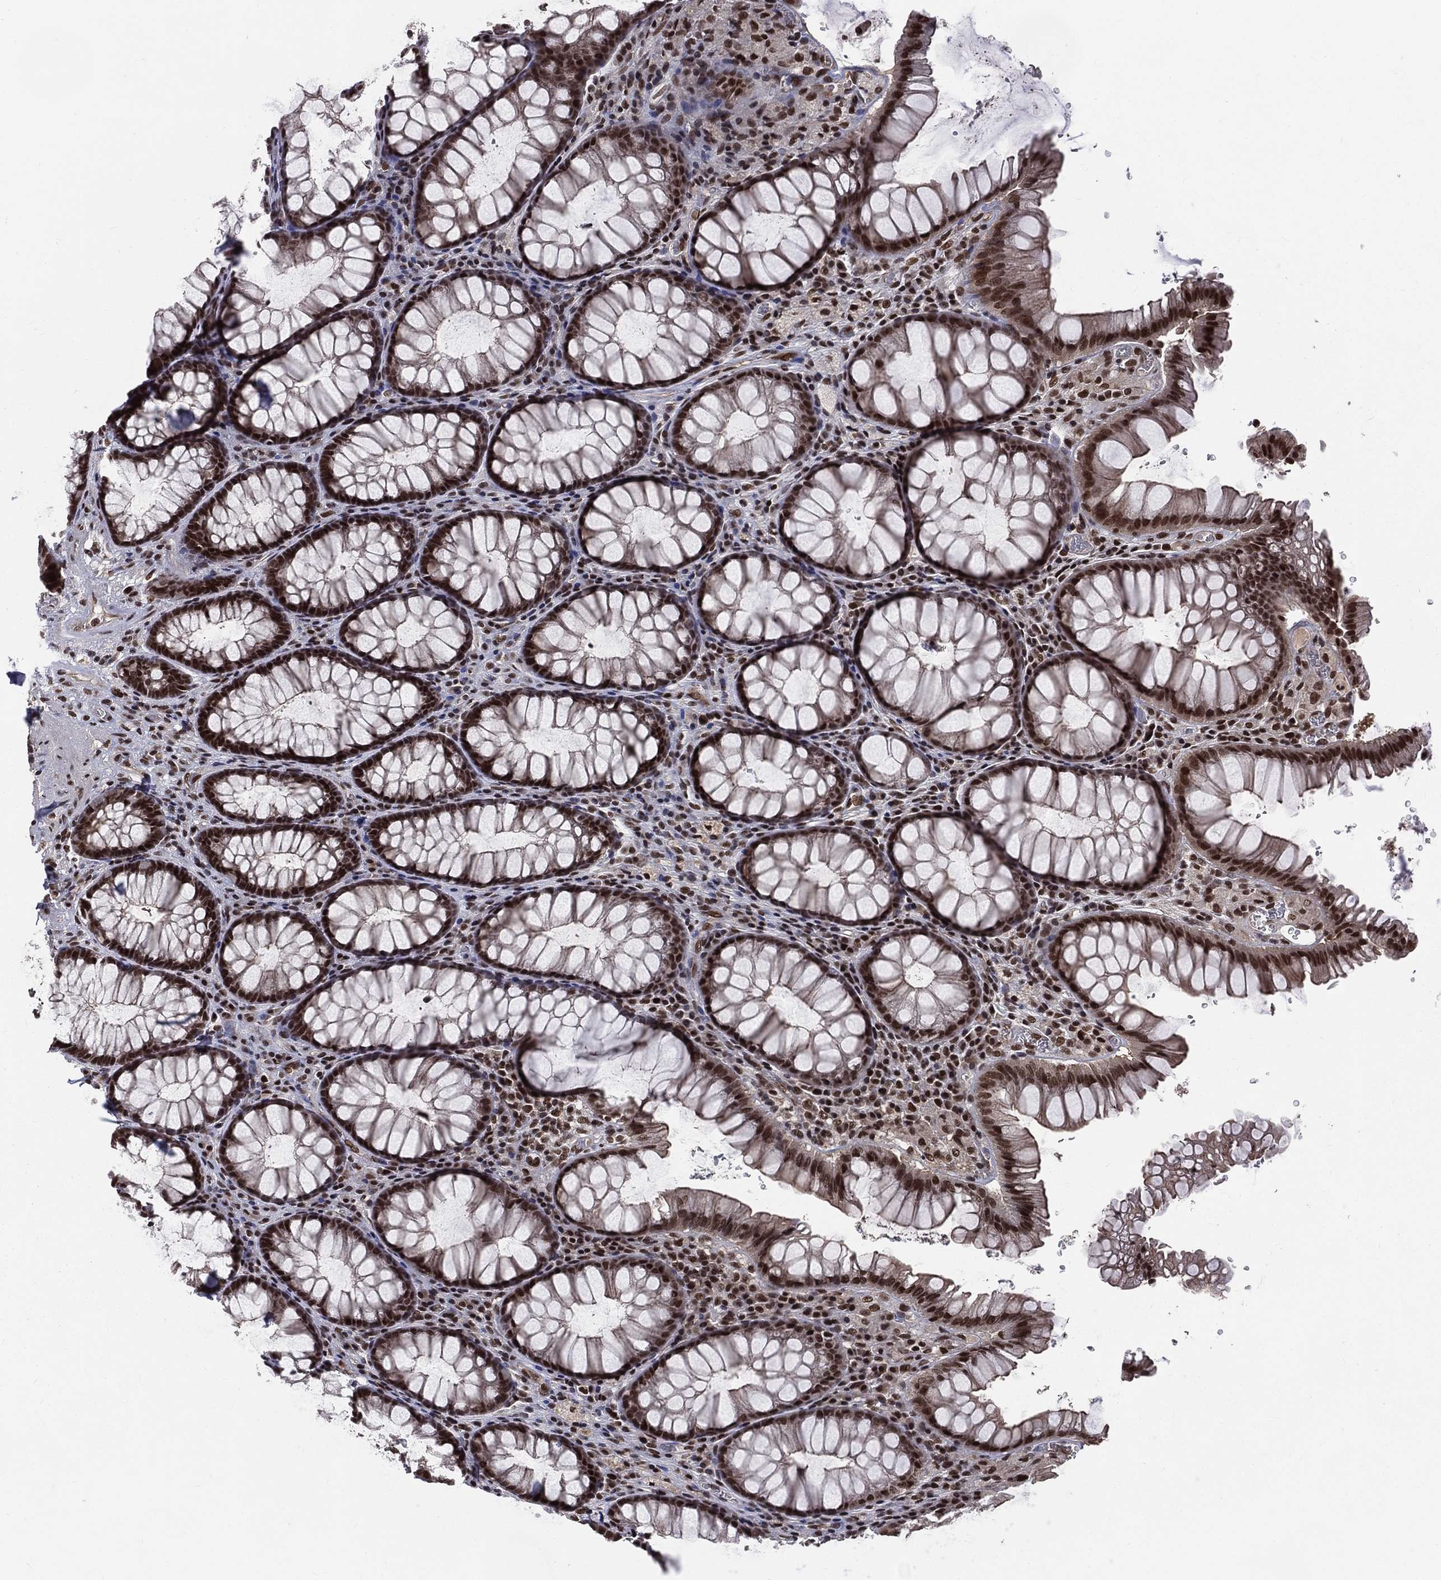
{"staining": {"intensity": "strong", "quantity": ">75%", "location": "nuclear"}, "tissue": "rectum", "cell_type": "Glandular cells", "image_type": "normal", "snomed": [{"axis": "morphology", "description": "Normal tissue, NOS"}, {"axis": "topography", "description": "Rectum"}], "caption": "This is a micrograph of immunohistochemistry (IHC) staining of benign rectum, which shows strong positivity in the nuclear of glandular cells.", "gene": "SMC3", "patient": {"sex": "female", "age": 68}}